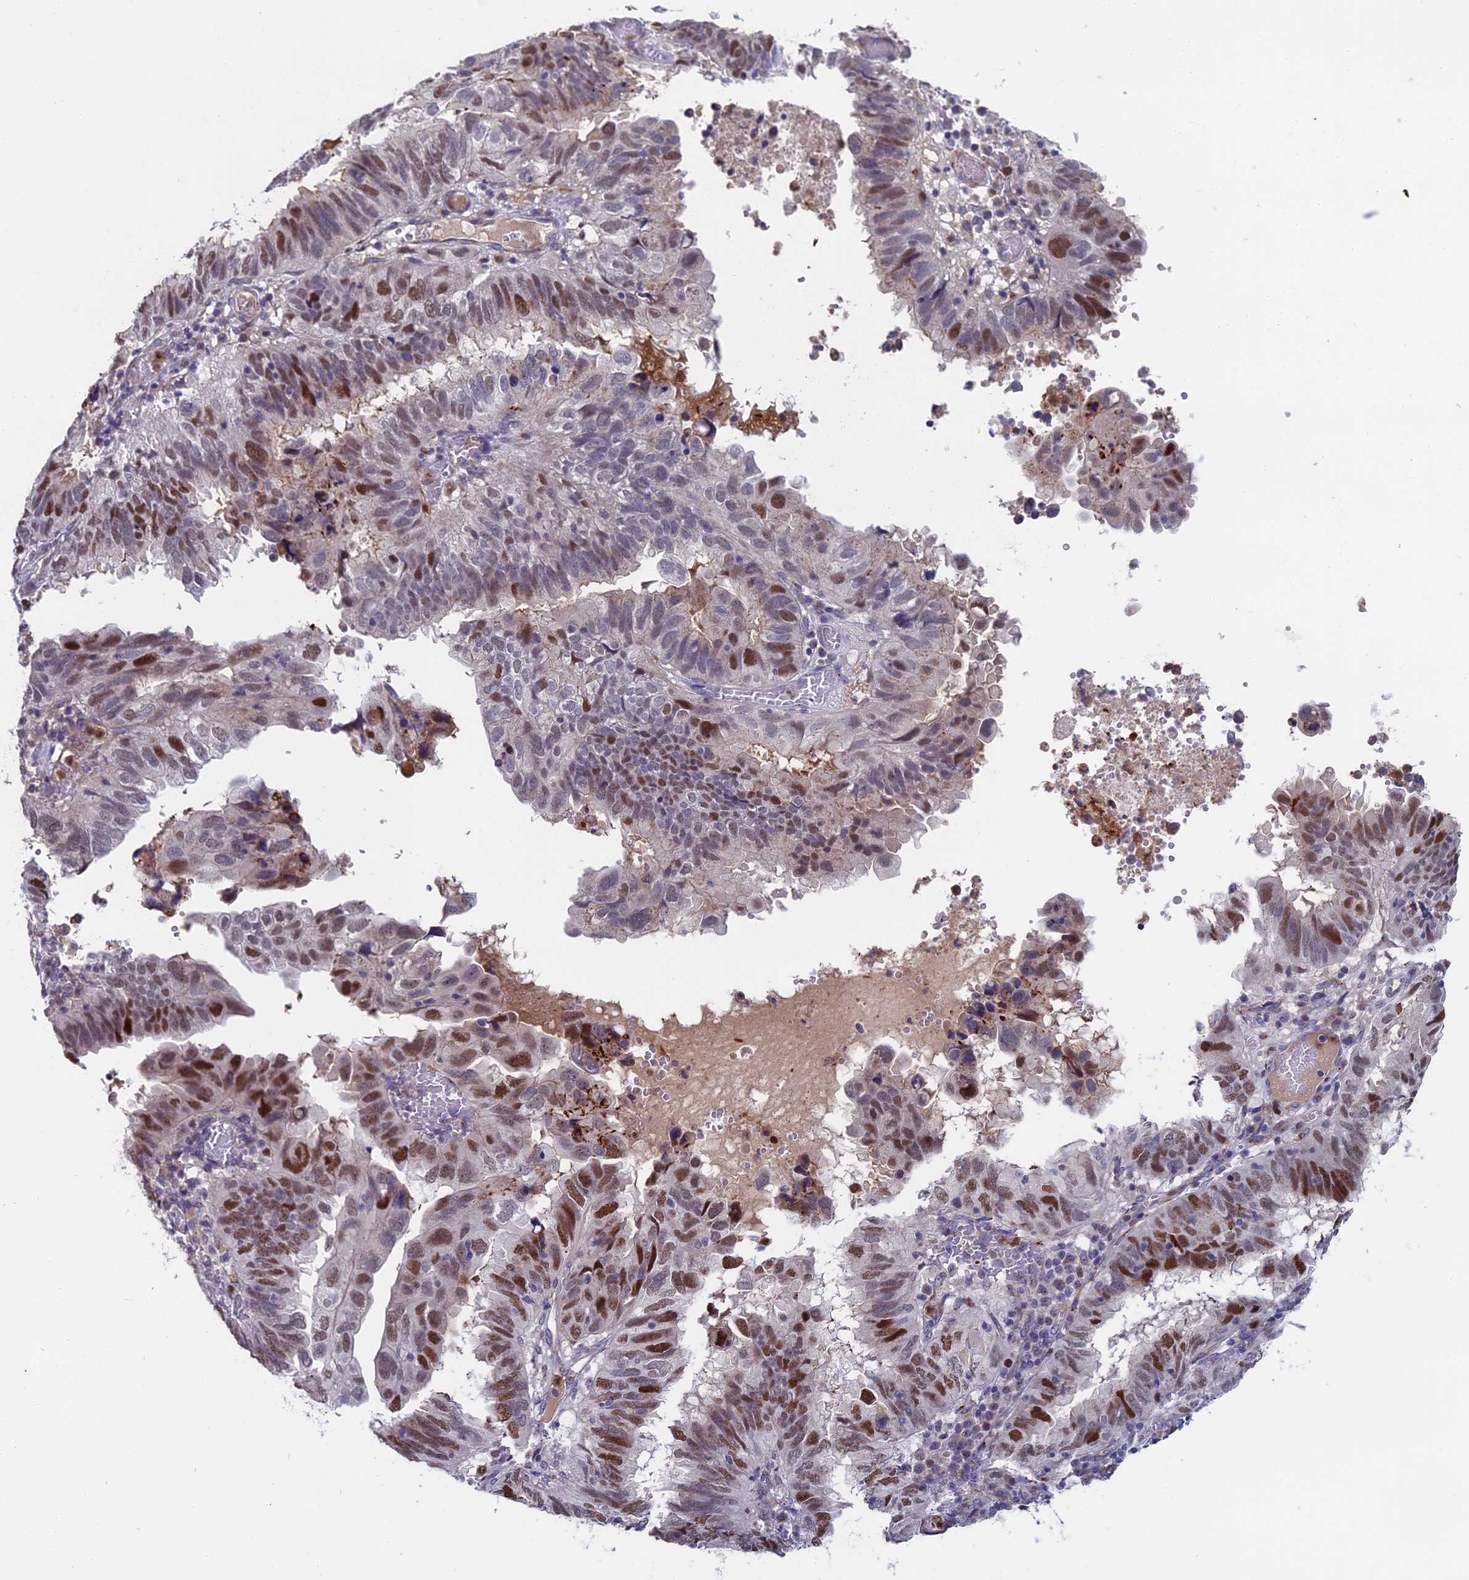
{"staining": {"intensity": "strong", "quantity": "25%-75%", "location": "nuclear"}, "tissue": "endometrial cancer", "cell_type": "Tumor cells", "image_type": "cancer", "snomed": [{"axis": "morphology", "description": "Adenocarcinoma, NOS"}, {"axis": "topography", "description": "Uterus"}], "caption": "The micrograph shows a brown stain indicating the presence of a protein in the nuclear of tumor cells in endometrial cancer (adenocarcinoma).", "gene": "LIG1", "patient": {"sex": "female", "age": 77}}